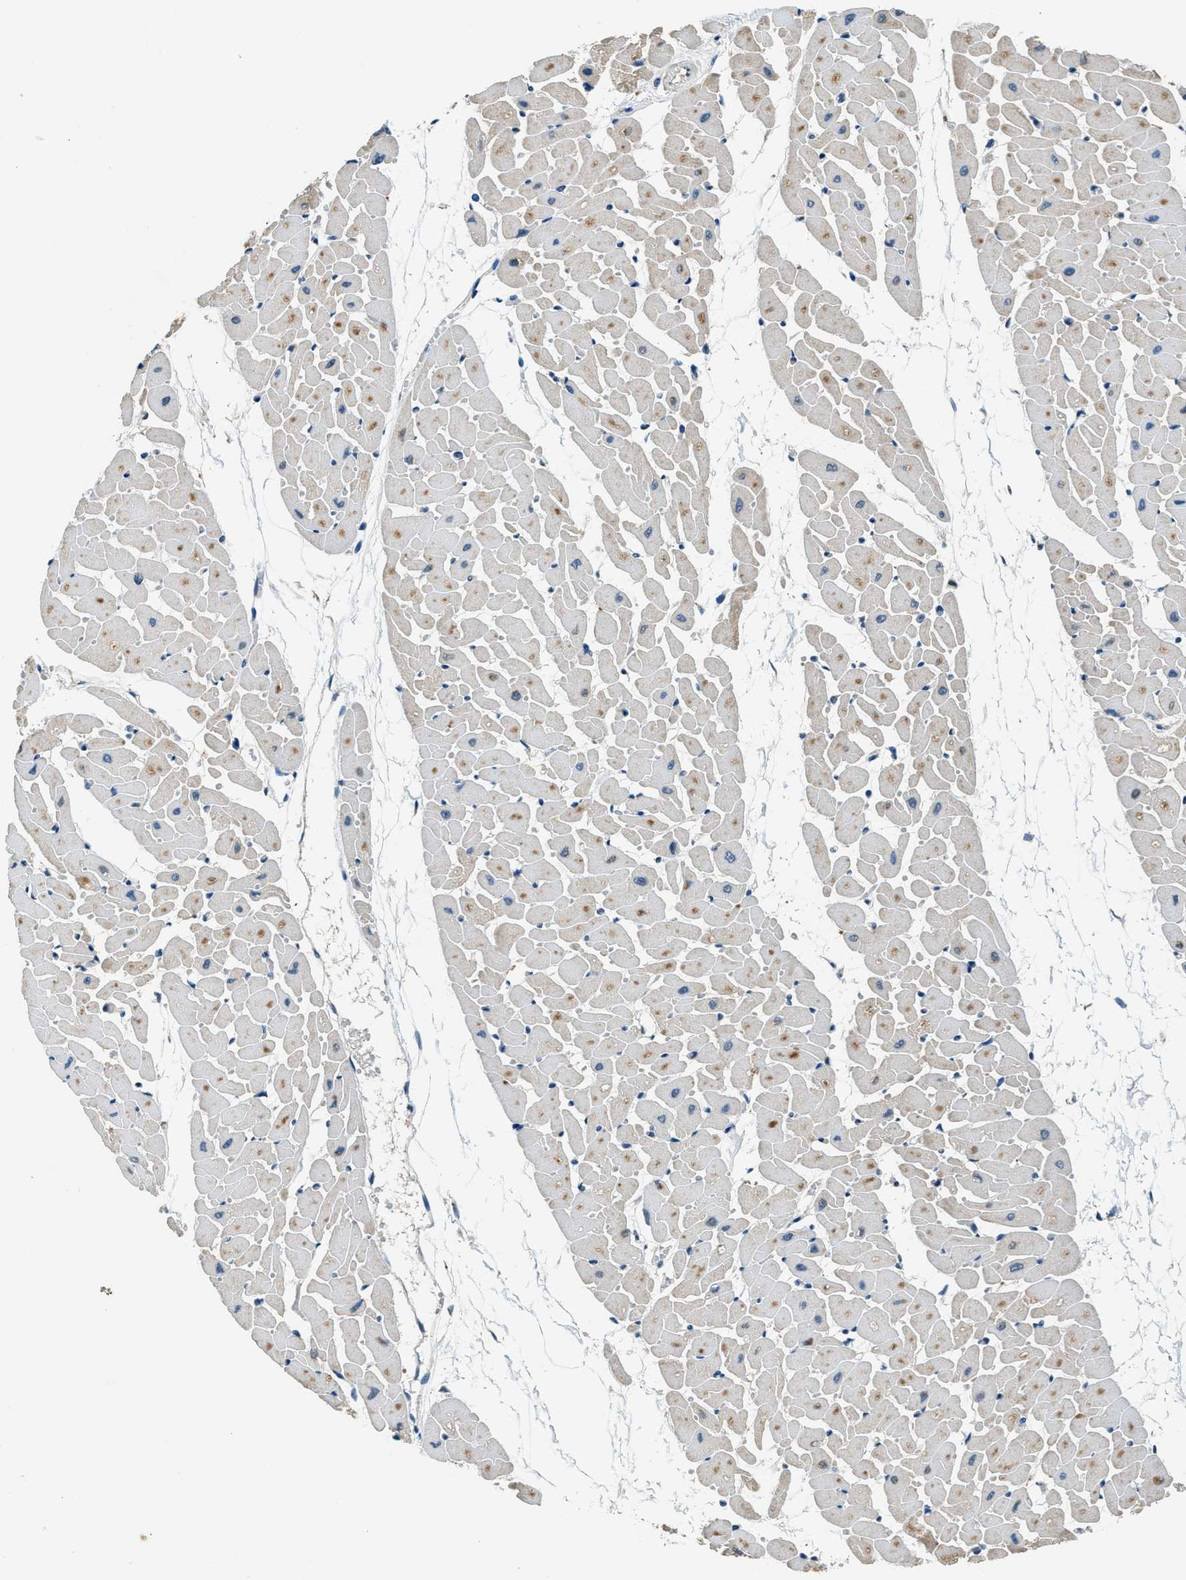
{"staining": {"intensity": "moderate", "quantity": "25%-75%", "location": "cytoplasmic/membranous"}, "tissue": "heart muscle", "cell_type": "Cardiomyocytes", "image_type": "normal", "snomed": [{"axis": "morphology", "description": "Normal tissue, NOS"}, {"axis": "topography", "description": "Heart"}], "caption": "Immunohistochemical staining of unremarkable human heart muscle displays medium levels of moderate cytoplasmic/membranous expression in about 25%-75% of cardiomyocytes. (IHC, brightfield microscopy, high magnification).", "gene": "NME8", "patient": {"sex": "female", "age": 19}}